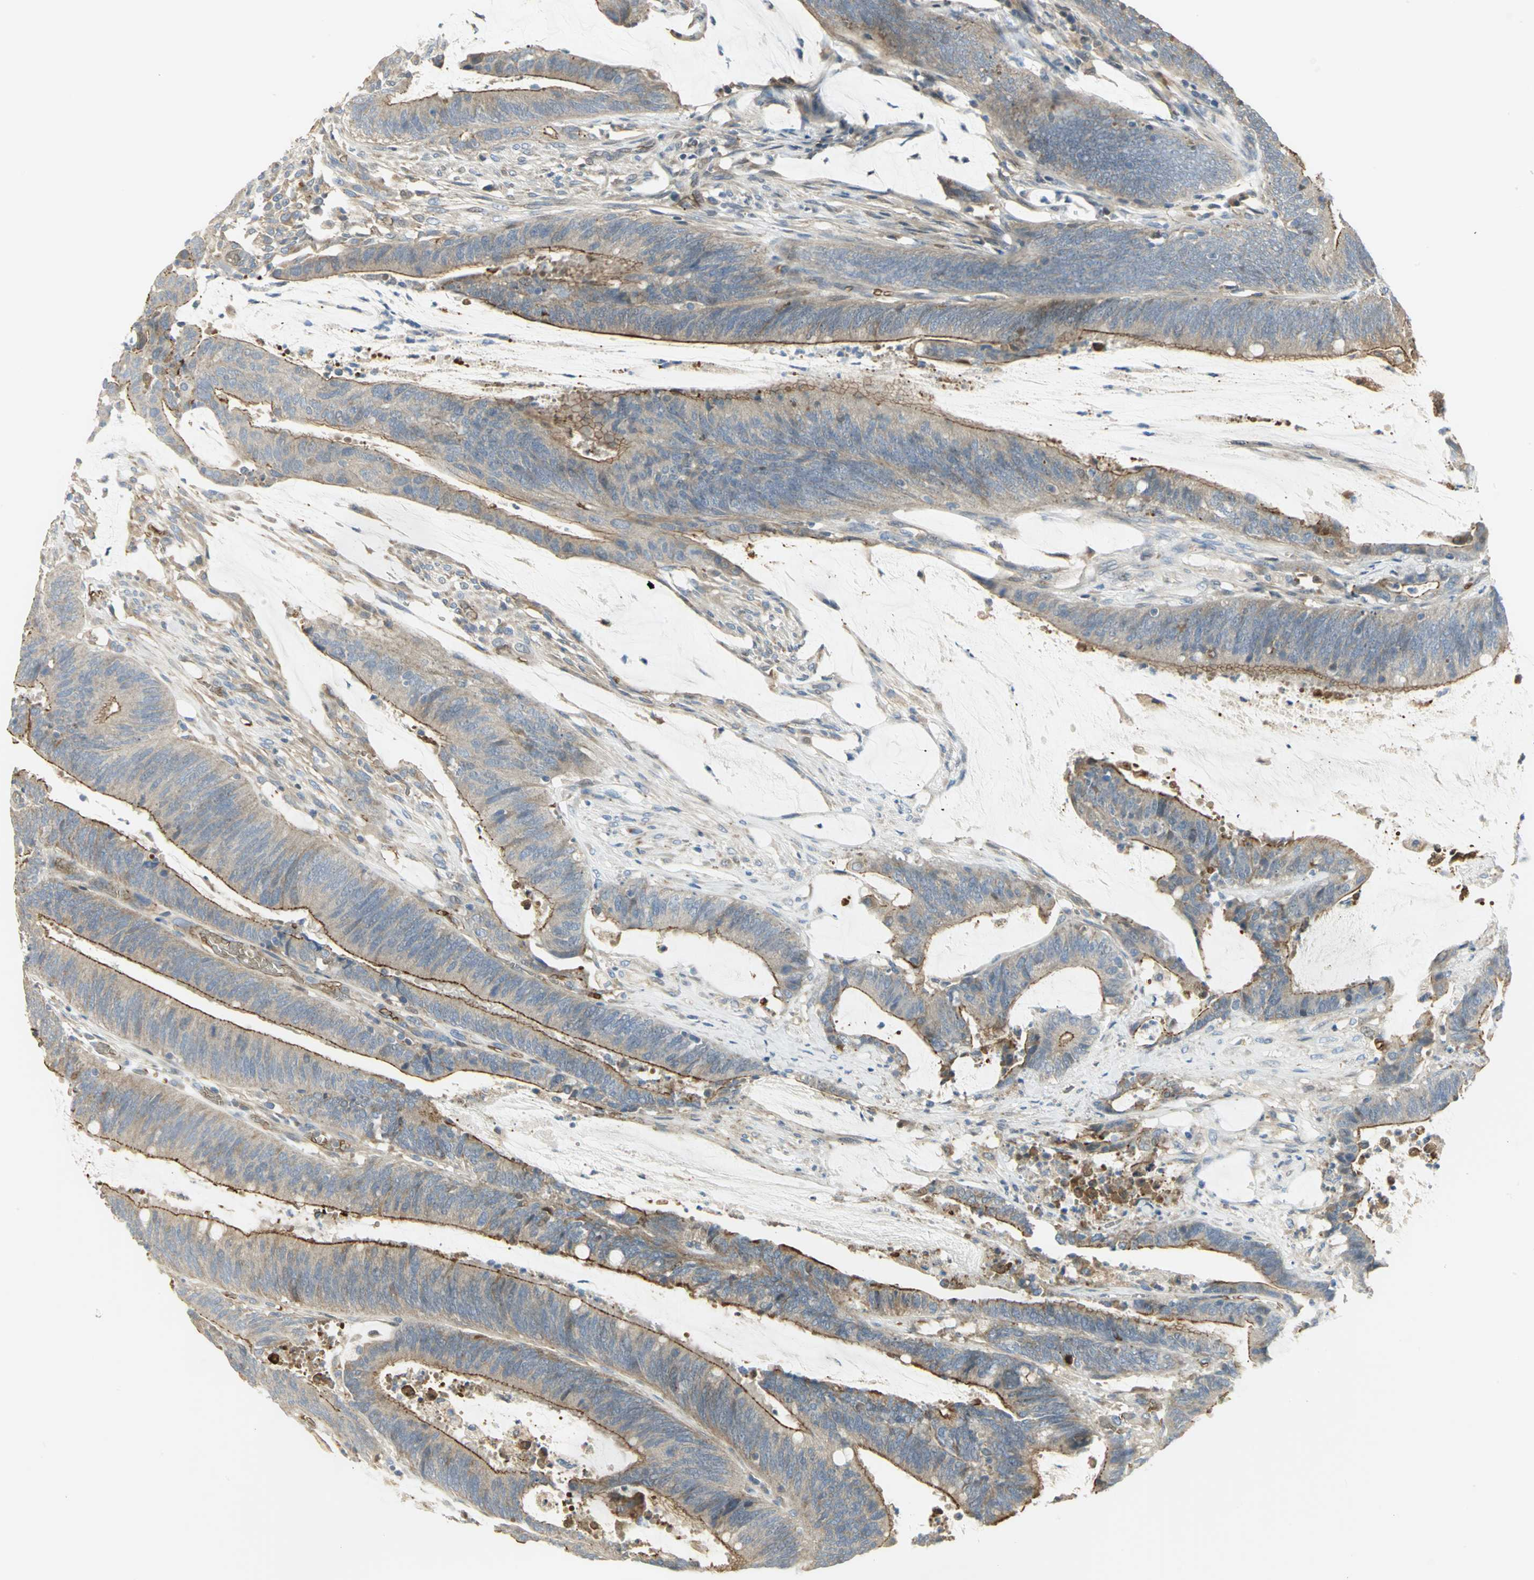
{"staining": {"intensity": "moderate", "quantity": ">75%", "location": "cytoplasmic/membranous"}, "tissue": "colorectal cancer", "cell_type": "Tumor cells", "image_type": "cancer", "snomed": [{"axis": "morphology", "description": "Adenocarcinoma, NOS"}, {"axis": "topography", "description": "Rectum"}], "caption": "Immunohistochemistry (IHC) photomicrograph of human colorectal cancer stained for a protein (brown), which shows medium levels of moderate cytoplasmic/membranous staining in approximately >75% of tumor cells.", "gene": "ANK1", "patient": {"sex": "female", "age": 66}}